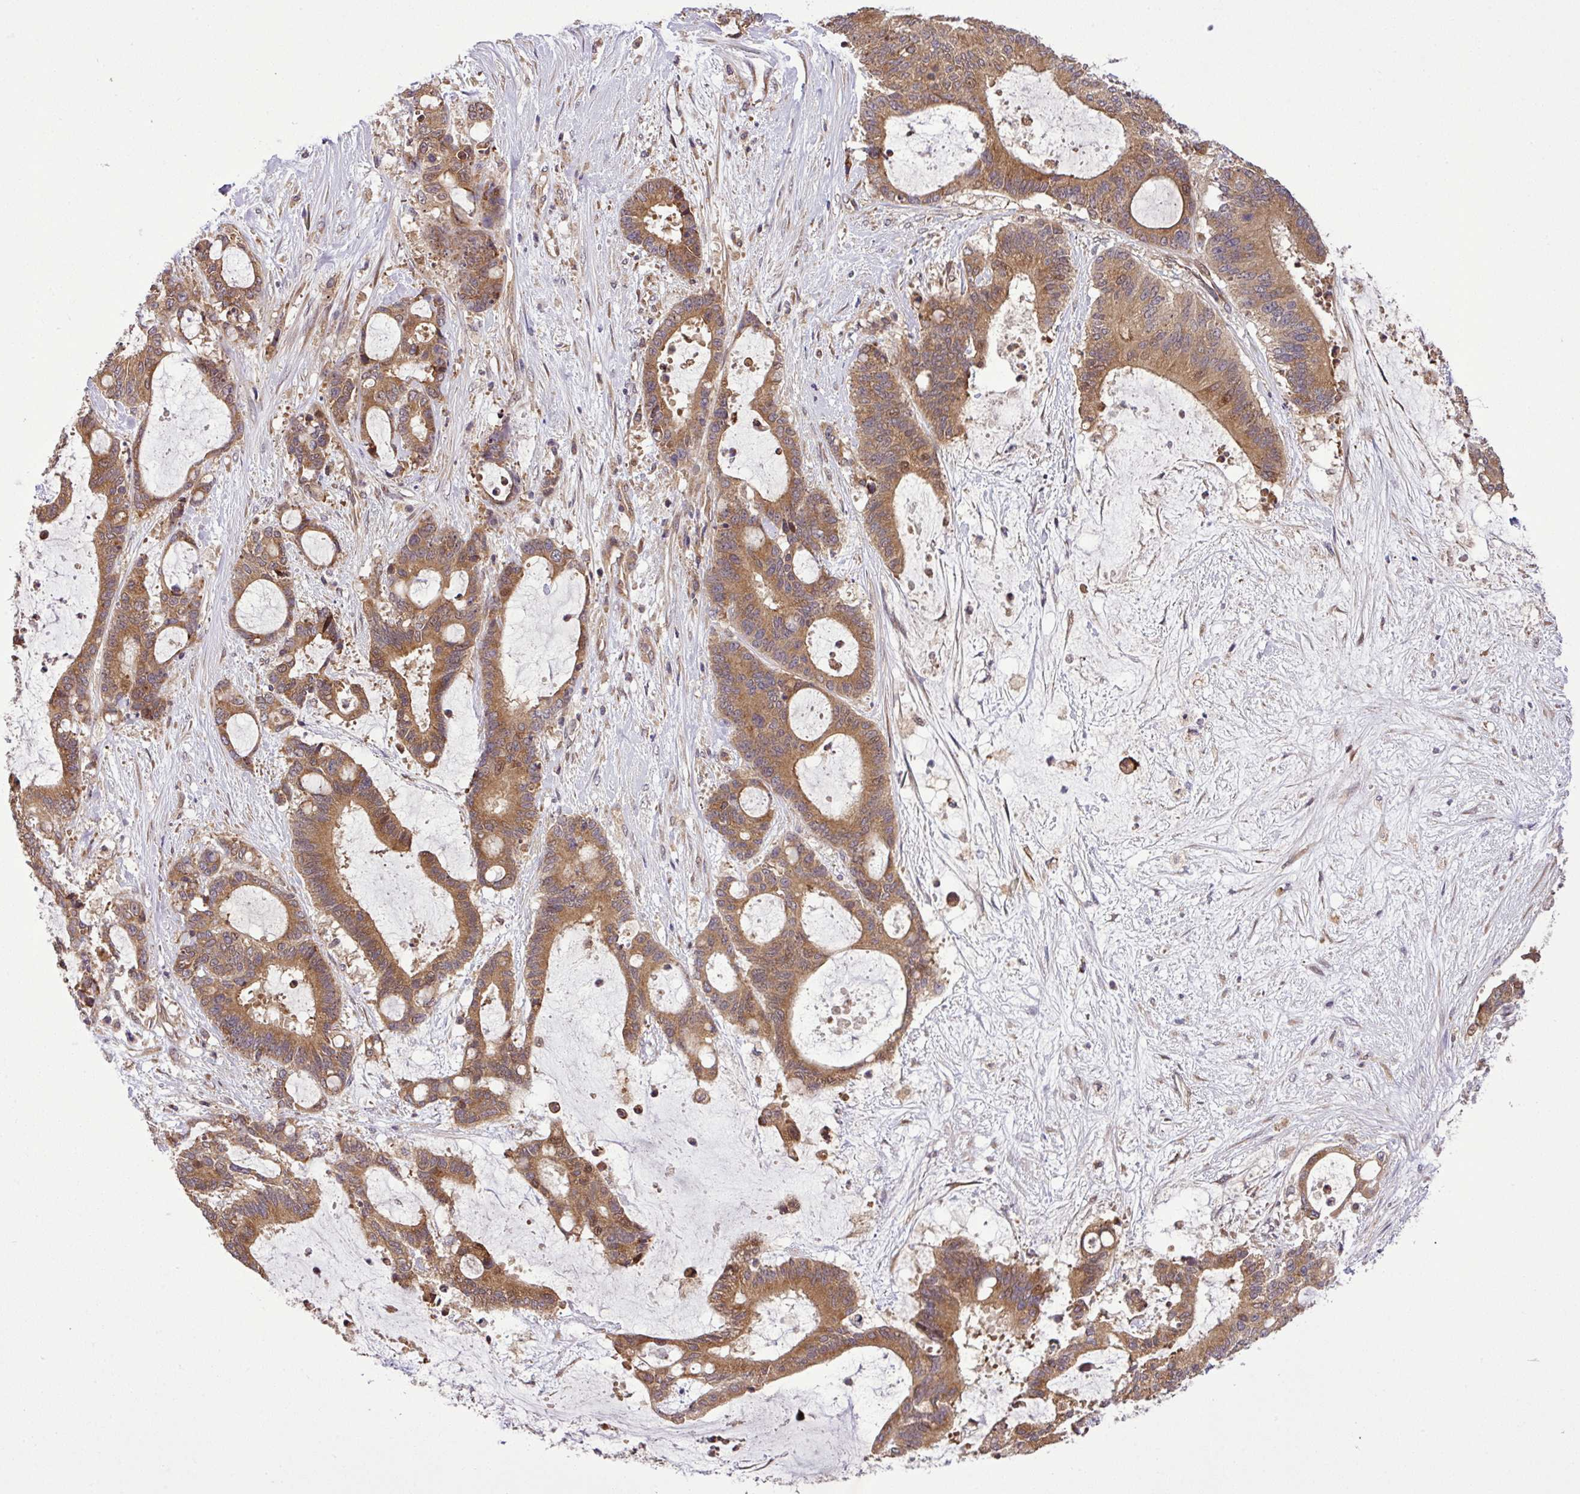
{"staining": {"intensity": "moderate", "quantity": ">75%", "location": "cytoplasmic/membranous"}, "tissue": "liver cancer", "cell_type": "Tumor cells", "image_type": "cancer", "snomed": [{"axis": "morphology", "description": "Normal tissue, NOS"}, {"axis": "morphology", "description": "Cholangiocarcinoma"}, {"axis": "topography", "description": "Liver"}, {"axis": "topography", "description": "Peripheral nerve tissue"}], "caption": "Immunohistochemistry (IHC) micrograph of neoplastic tissue: liver cholangiocarcinoma stained using IHC shows medium levels of moderate protein expression localized specifically in the cytoplasmic/membranous of tumor cells, appearing as a cytoplasmic/membranous brown color.", "gene": "DLGAP4", "patient": {"sex": "female", "age": 73}}